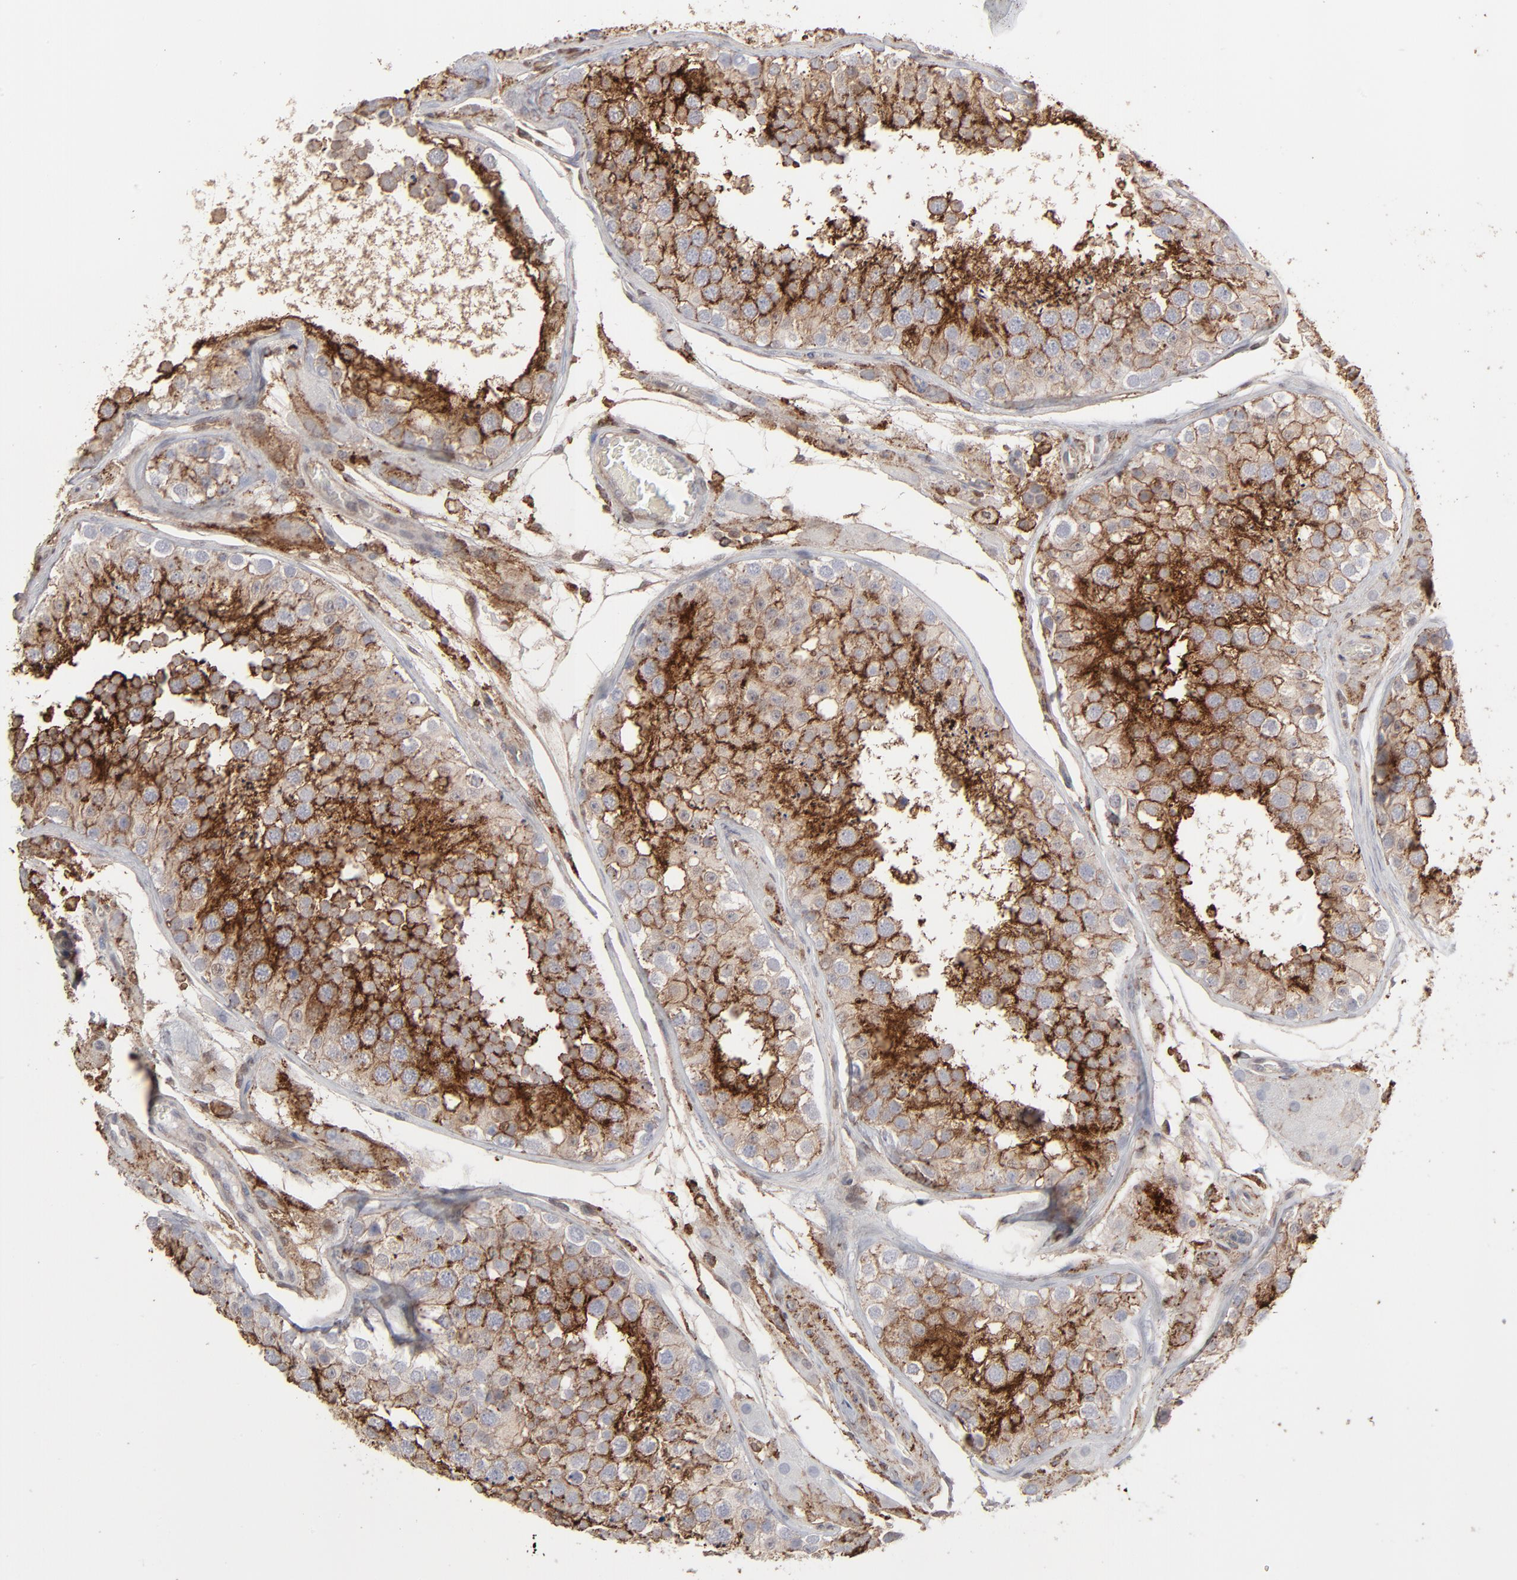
{"staining": {"intensity": "moderate", "quantity": ">75%", "location": "cytoplasmic/membranous"}, "tissue": "testis", "cell_type": "Cells in seminiferous ducts", "image_type": "normal", "snomed": [{"axis": "morphology", "description": "Normal tissue, NOS"}, {"axis": "topography", "description": "Testis"}], "caption": "Protein expression analysis of benign human testis reveals moderate cytoplasmic/membranous staining in about >75% of cells in seminiferous ducts.", "gene": "ANXA5", "patient": {"sex": "male", "age": 26}}